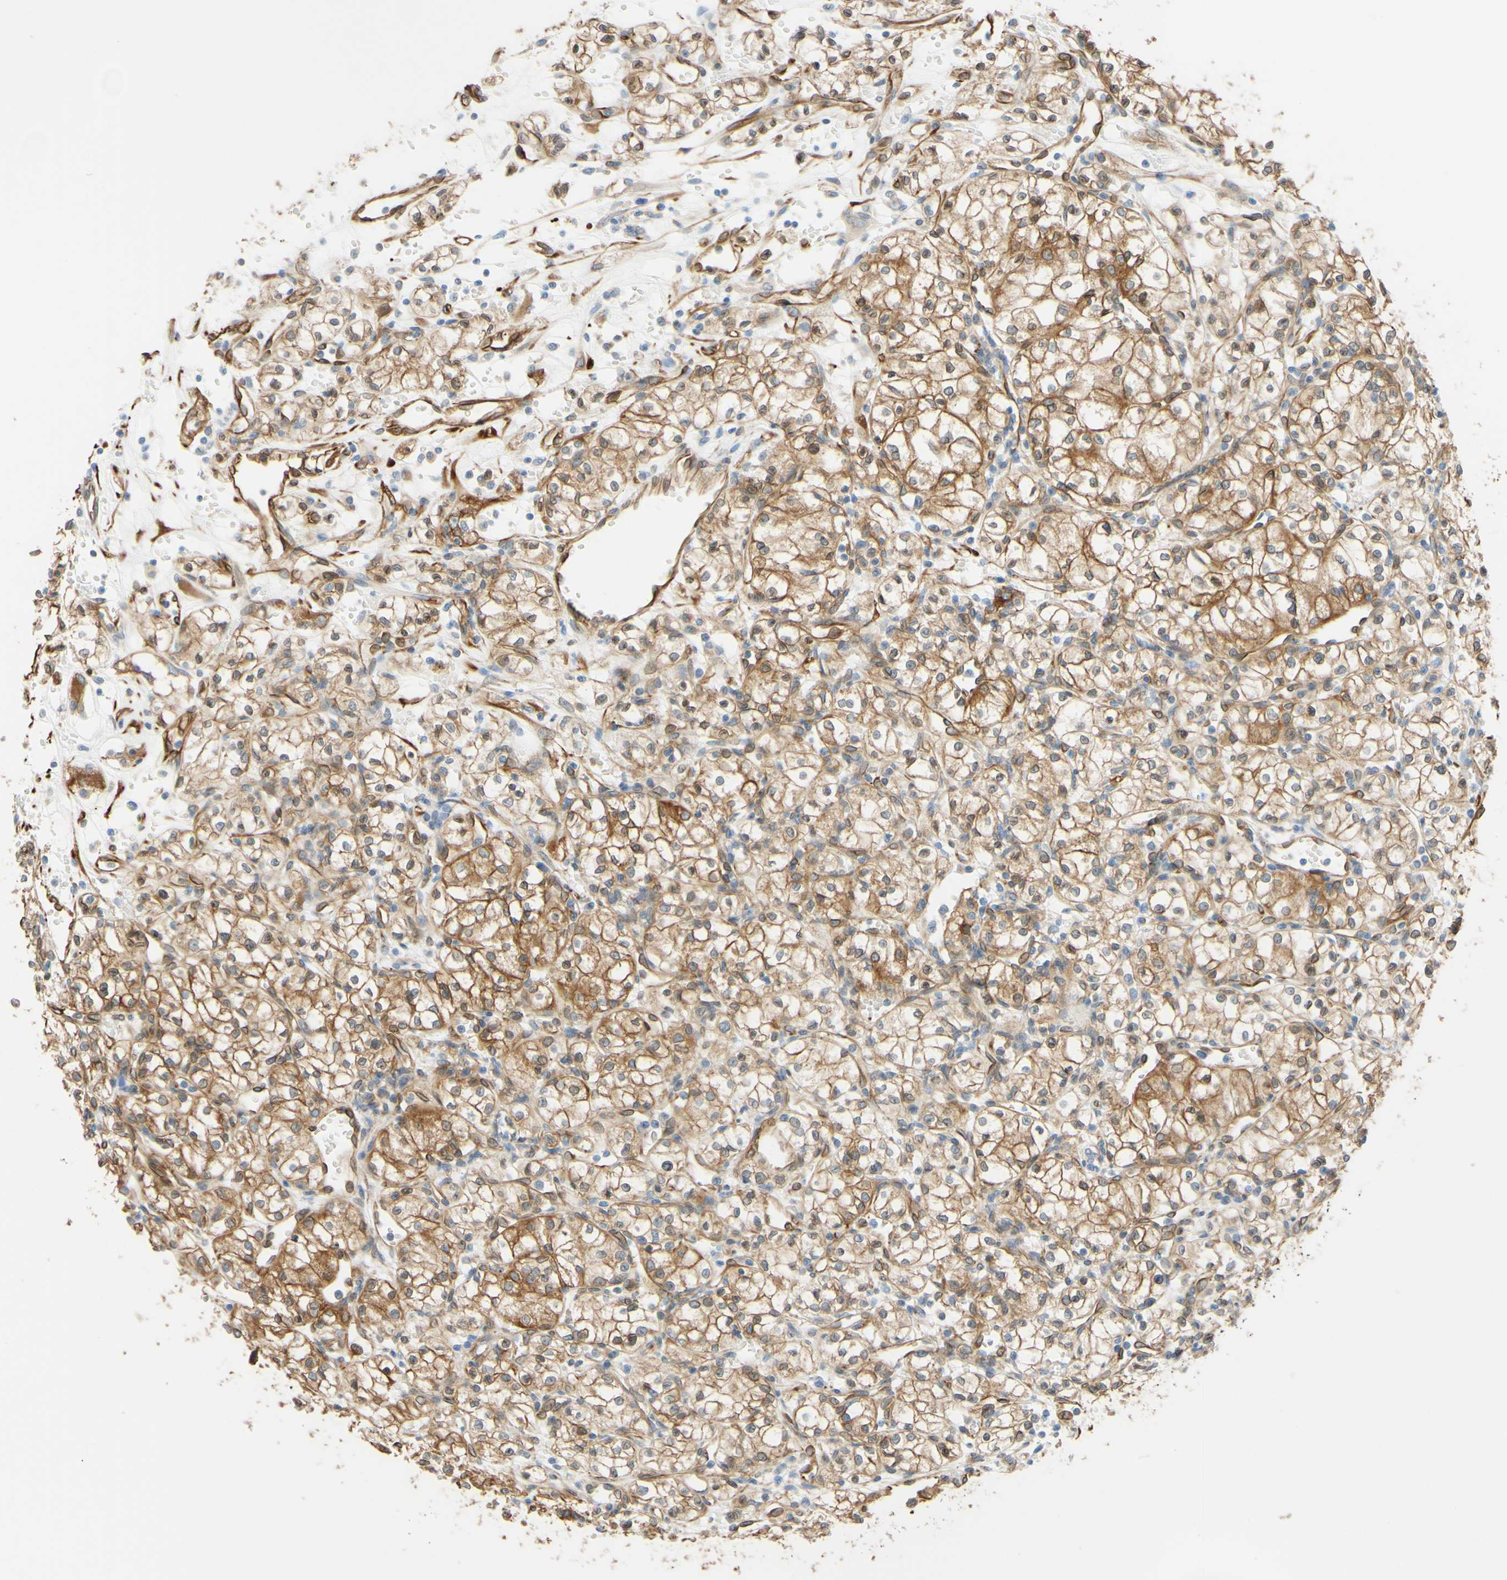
{"staining": {"intensity": "moderate", "quantity": ">75%", "location": "cytoplasmic/membranous,nuclear"}, "tissue": "renal cancer", "cell_type": "Tumor cells", "image_type": "cancer", "snomed": [{"axis": "morphology", "description": "Normal tissue, NOS"}, {"axis": "morphology", "description": "Adenocarcinoma, NOS"}, {"axis": "topography", "description": "Kidney"}], "caption": "The immunohistochemical stain highlights moderate cytoplasmic/membranous and nuclear staining in tumor cells of adenocarcinoma (renal) tissue.", "gene": "ENDOD1", "patient": {"sex": "male", "age": 59}}